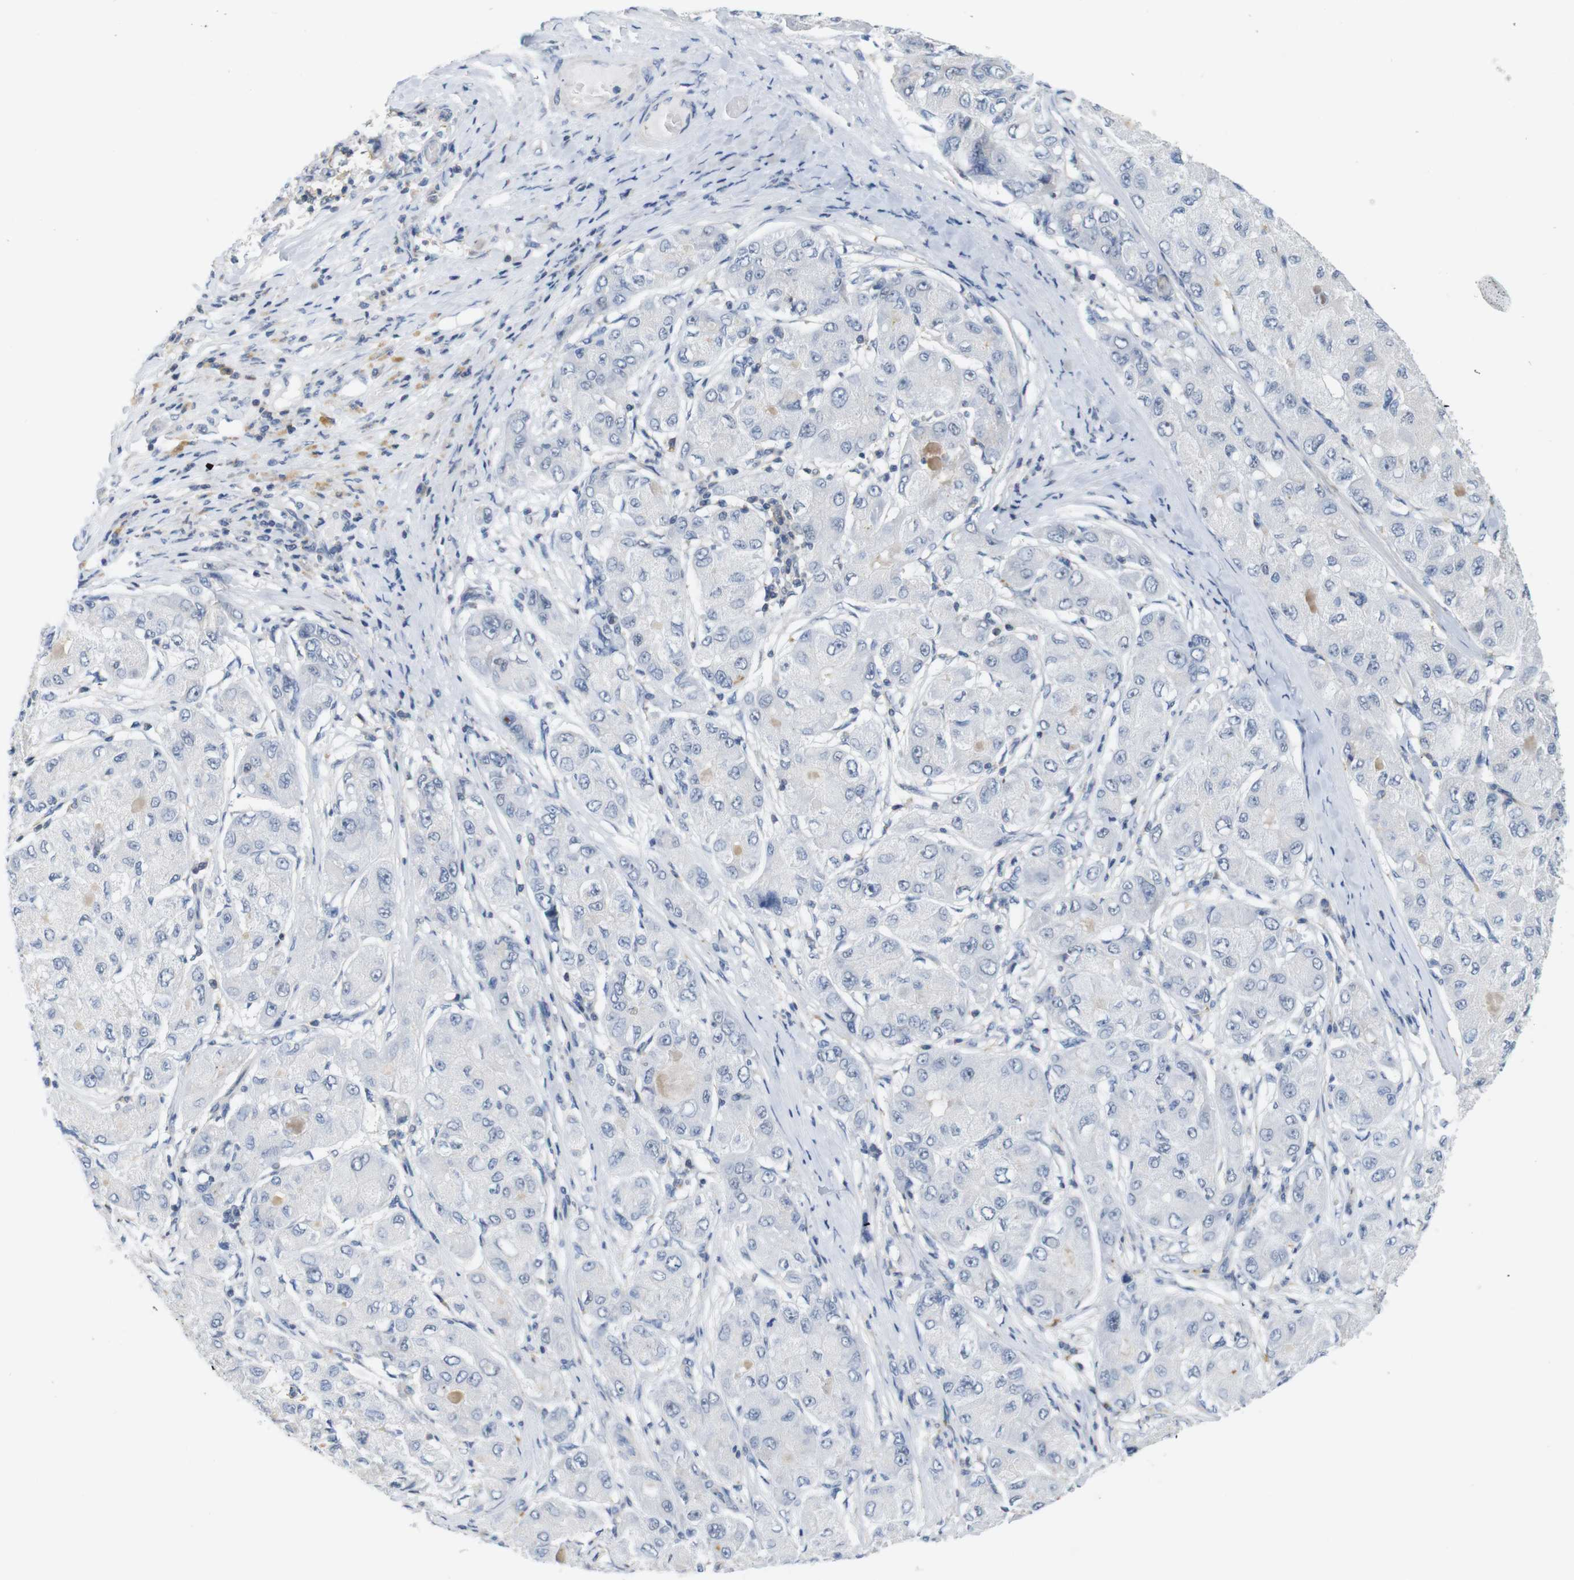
{"staining": {"intensity": "negative", "quantity": "none", "location": "none"}, "tissue": "liver cancer", "cell_type": "Tumor cells", "image_type": "cancer", "snomed": [{"axis": "morphology", "description": "Carcinoma, Hepatocellular, NOS"}, {"axis": "topography", "description": "Liver"}], "caption": "This is a photomicrograph of IHC staining of liver cancer, which shows no expression in tumor cells.", "gene": "OTOF", "patient": {"sex": "male", "age": 80}}